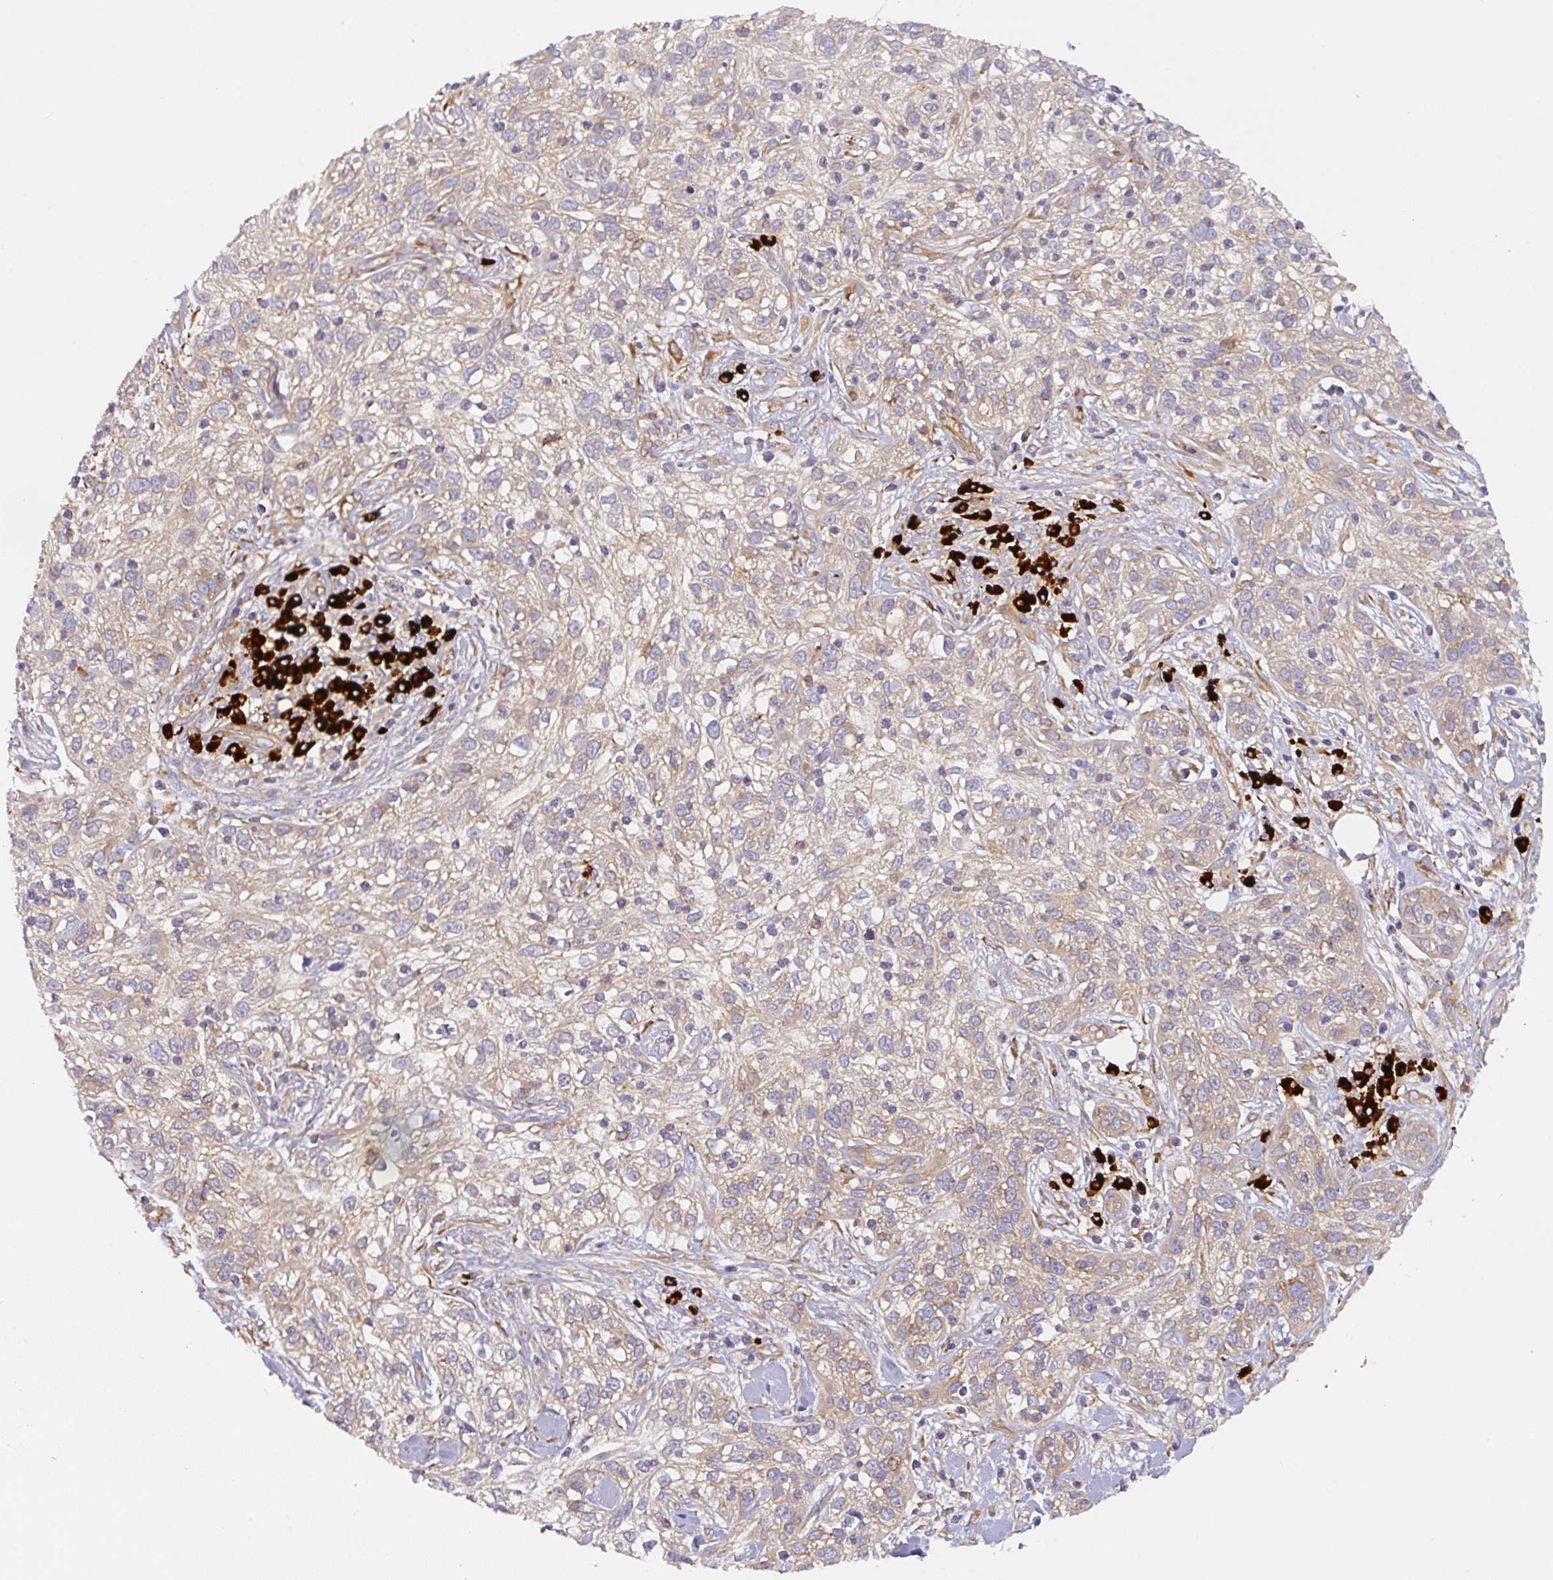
{"staining": {"intensity": "weak", "quantity": "25%-75%", "location": "cytoplasmic/membranous"}, "tissue": "skin cancer", "cell_type": "Tumor cells", "image_type": "cancer", "snomed": [{"axis": "morphology", "description": "Squamous cell carcinoma, NOS"}, {"axis": "topography", "description": "Skin"}], "caption": "Immunohistochemistry (IHC) photomicrograph of neoplastic tissue: human squamous cell carcinoma (skin) stained using IHC exhibits low levels of weak protein expression localized specifically in the cytoplasmic/membranous of tumor cells, appearing as a cytoplasmic/membranous brown color.", "gene": "YARS2", "patient": {"sex": "male", "age": 82}}